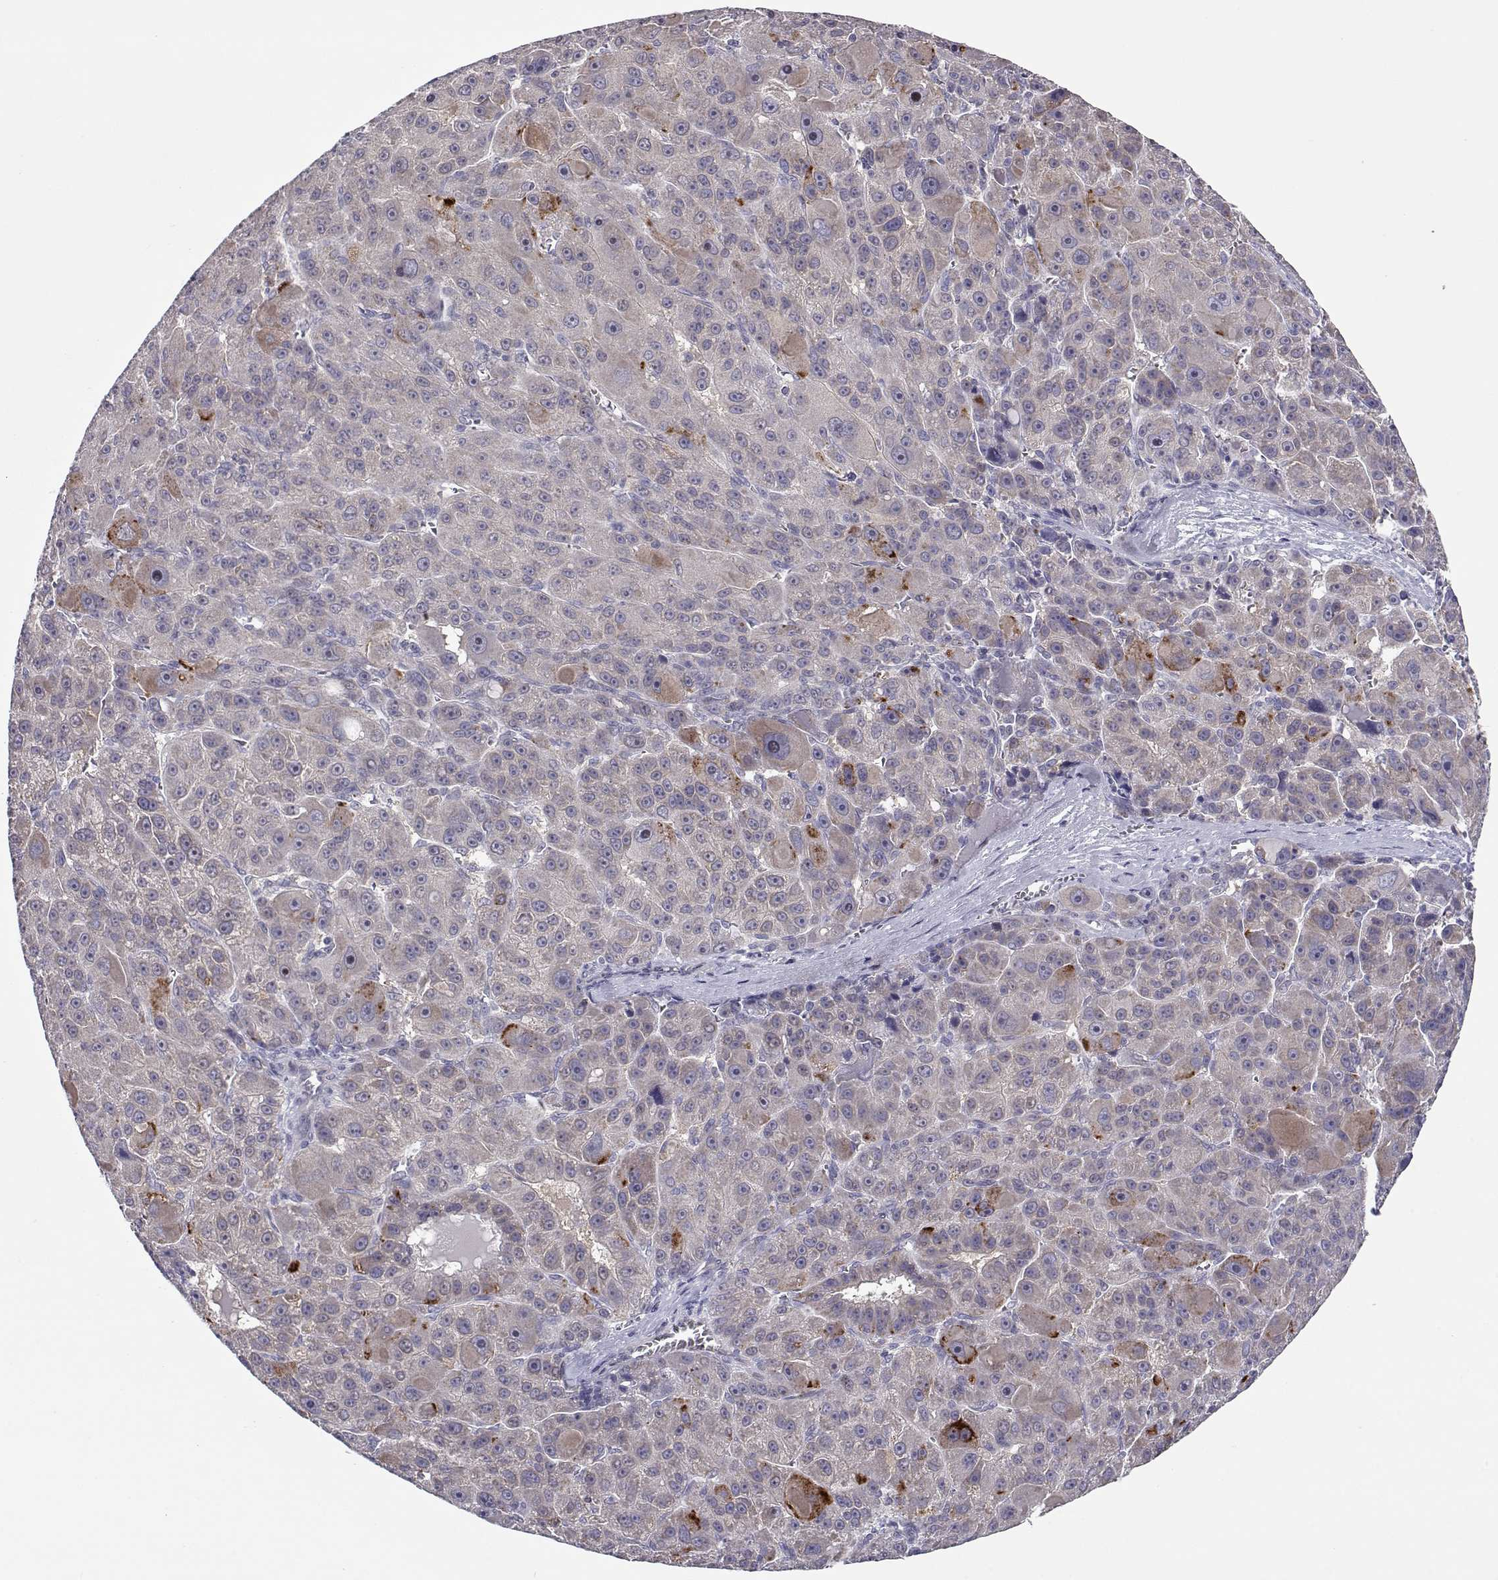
{"staining": {"intensity": "strong", "quantity": "<25%", "location": "cytoplasmic/membranous"}, "tissue": "liver cancer", "cell_type": "Tumor cells", "image_type": "cancer", "snomed": [{"axis": "morphology", "description": "Carcinoma, Hepatocellular, NOS"}, {"axis": "topography", "description": "Liver"}], "caption": "Human liver cancer (hepatocellular carcinoma) stained for a protein (brown) exhibits strong cytoplasmic/membranous positive positivity in about <25% of tumor cells.", "gene": "NPVF", "patient": {"sex": "male", "age": 76}}